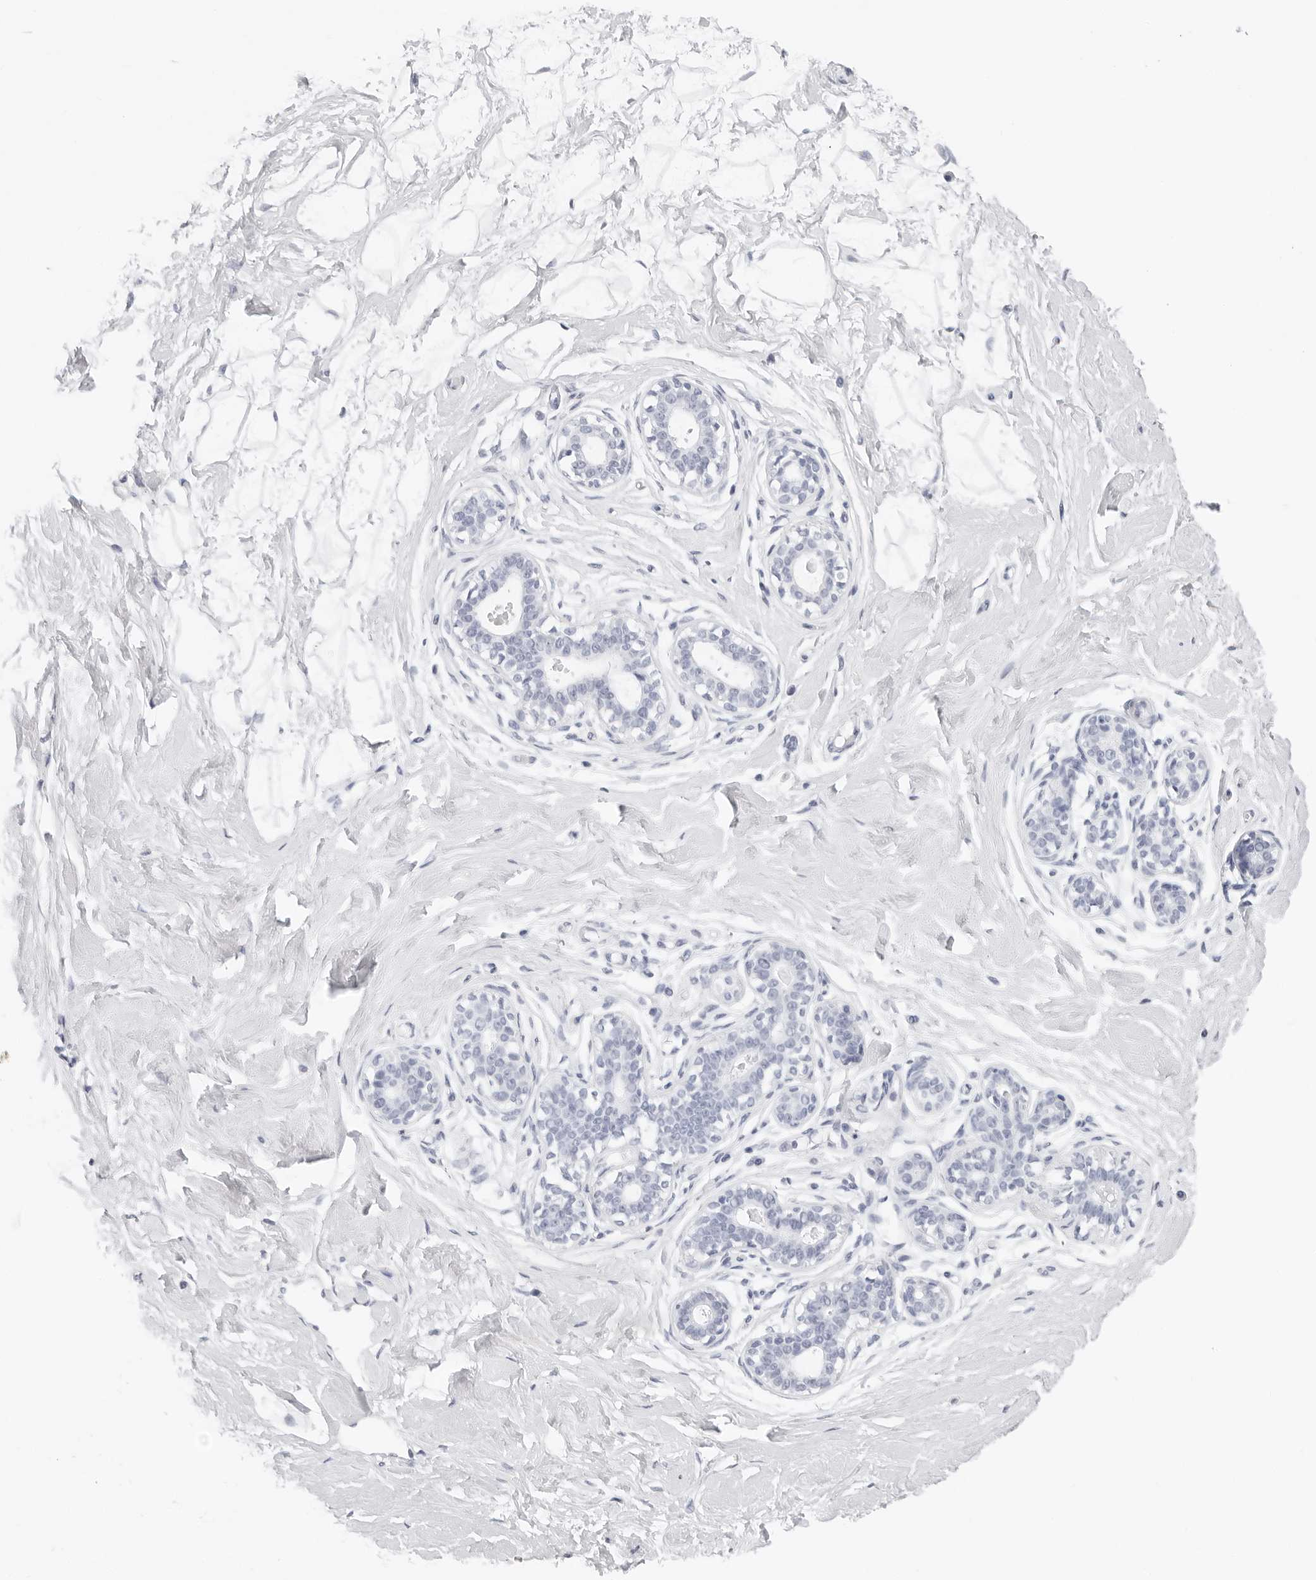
{"staining": {"intensity": "negative", "quantity": "none", "location": "none"}, "tissue": "breast", "cell_type": "Adipocytes", "image_type": "normal", "snomed": [{"axis": "morphology", "description": "Normal tissue, NOS"}, {"axis": "morphology", "description": "Adenoma, NOS"}, {"axis": "topography", "description": "Breast"}], "caption": "Immunohistochemistry (IHC) histopathology image of unremarkable breast: breast stained with DAB reveals no significant protein expression in adipocytes.", "gene": "CST1", "patient": {"sex": "female", "age": 23}}